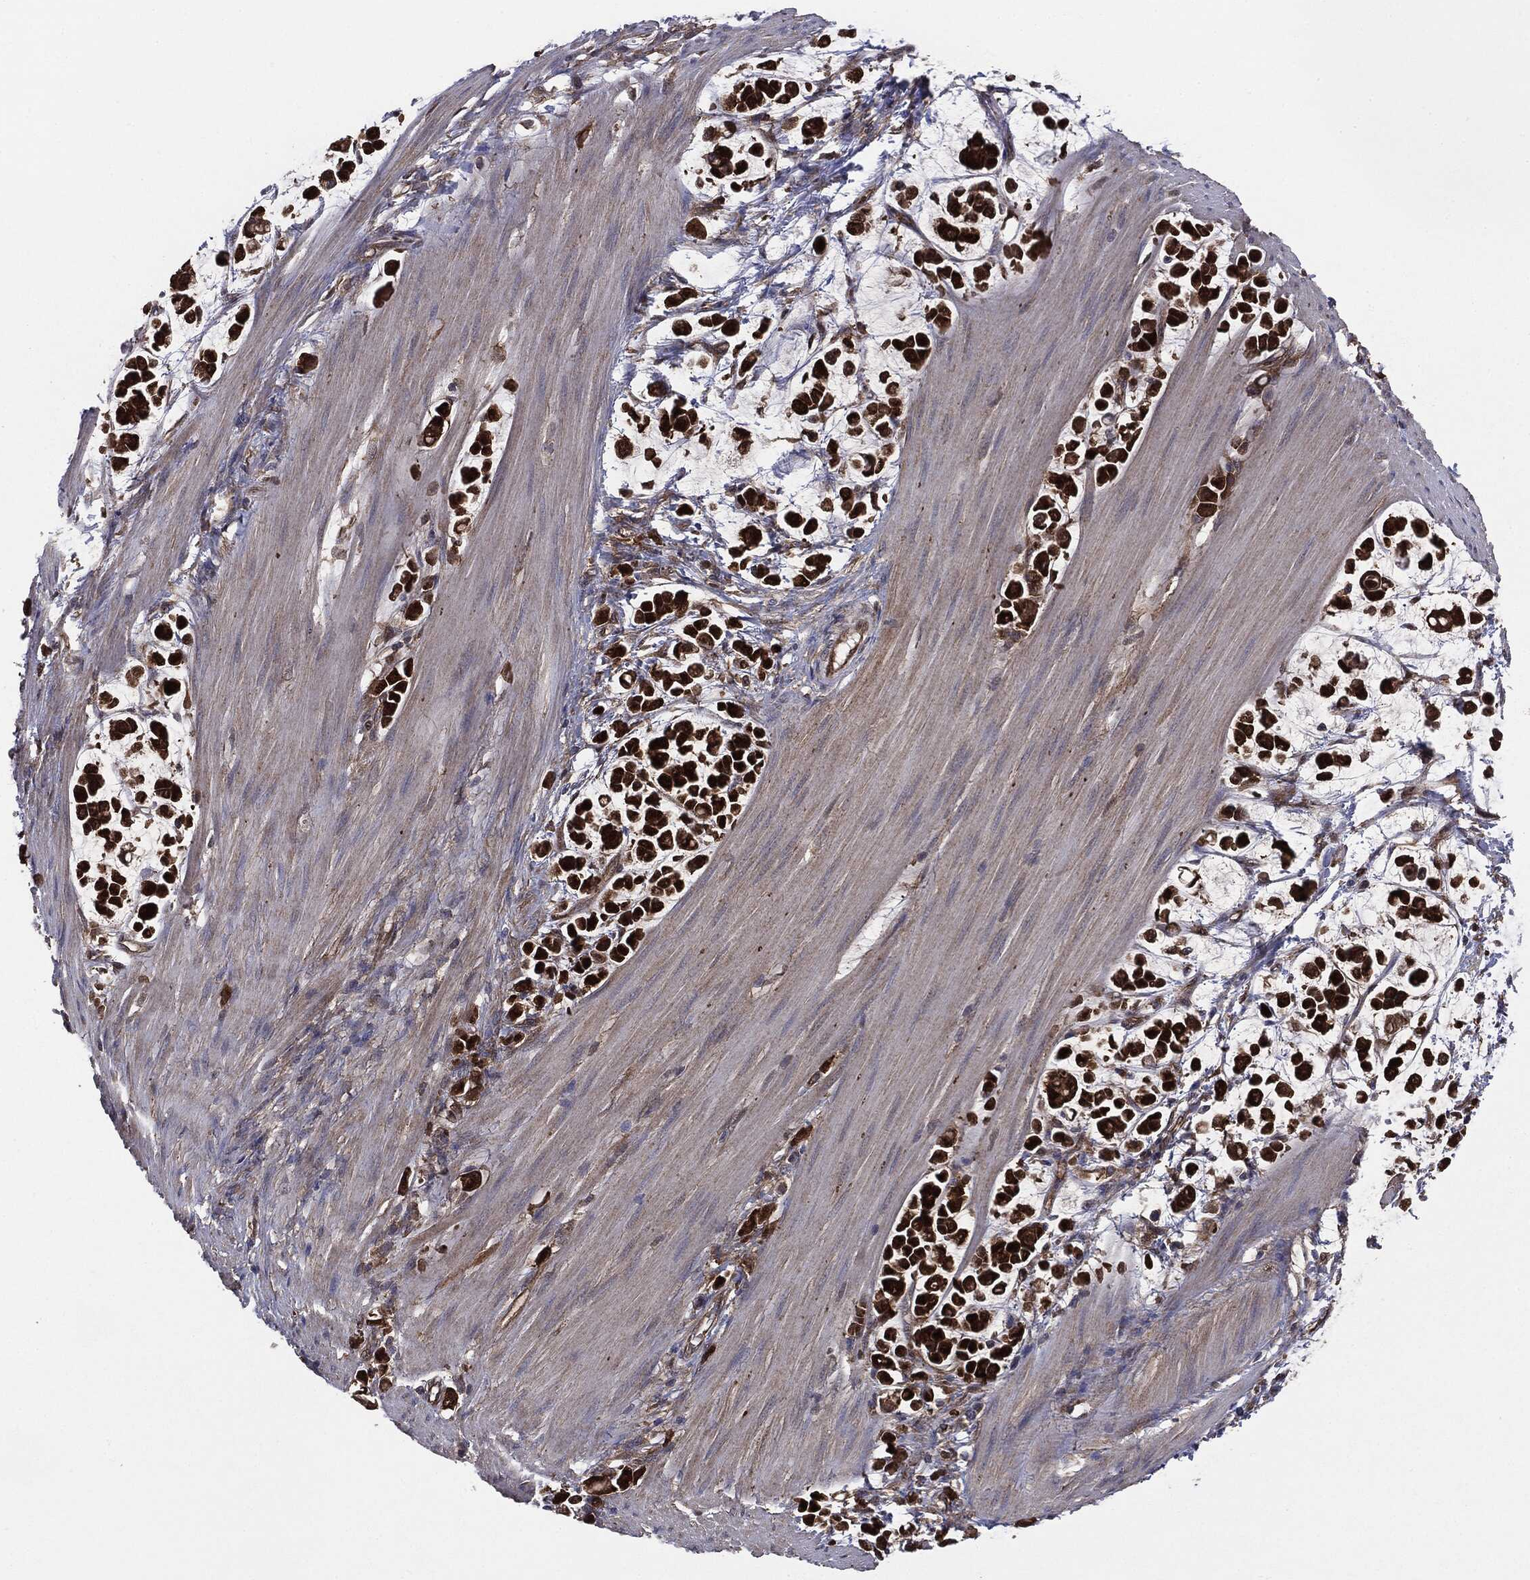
{"staining": {"intensity": "strong", "quantity": ">75%", "location": "cytoplasmic/membranous"}, "tissue": "stomach cancer", "cell_type": "Tumor cells", "image_type": "cancer", "snomed": [{"axis": "morphology", "description": "Adenocarcinoma, NOS"}, {"axis": "topography", "description": "Stomach"}], "caption": "Approximately >75% of tumor cells in human stomach cancer reveal strong cytoplasmic/membranous protein staining as visualized by brown immunohistochemical staining.", "gene": "NME1", "patient": {"sex": "male", "age": 82}}